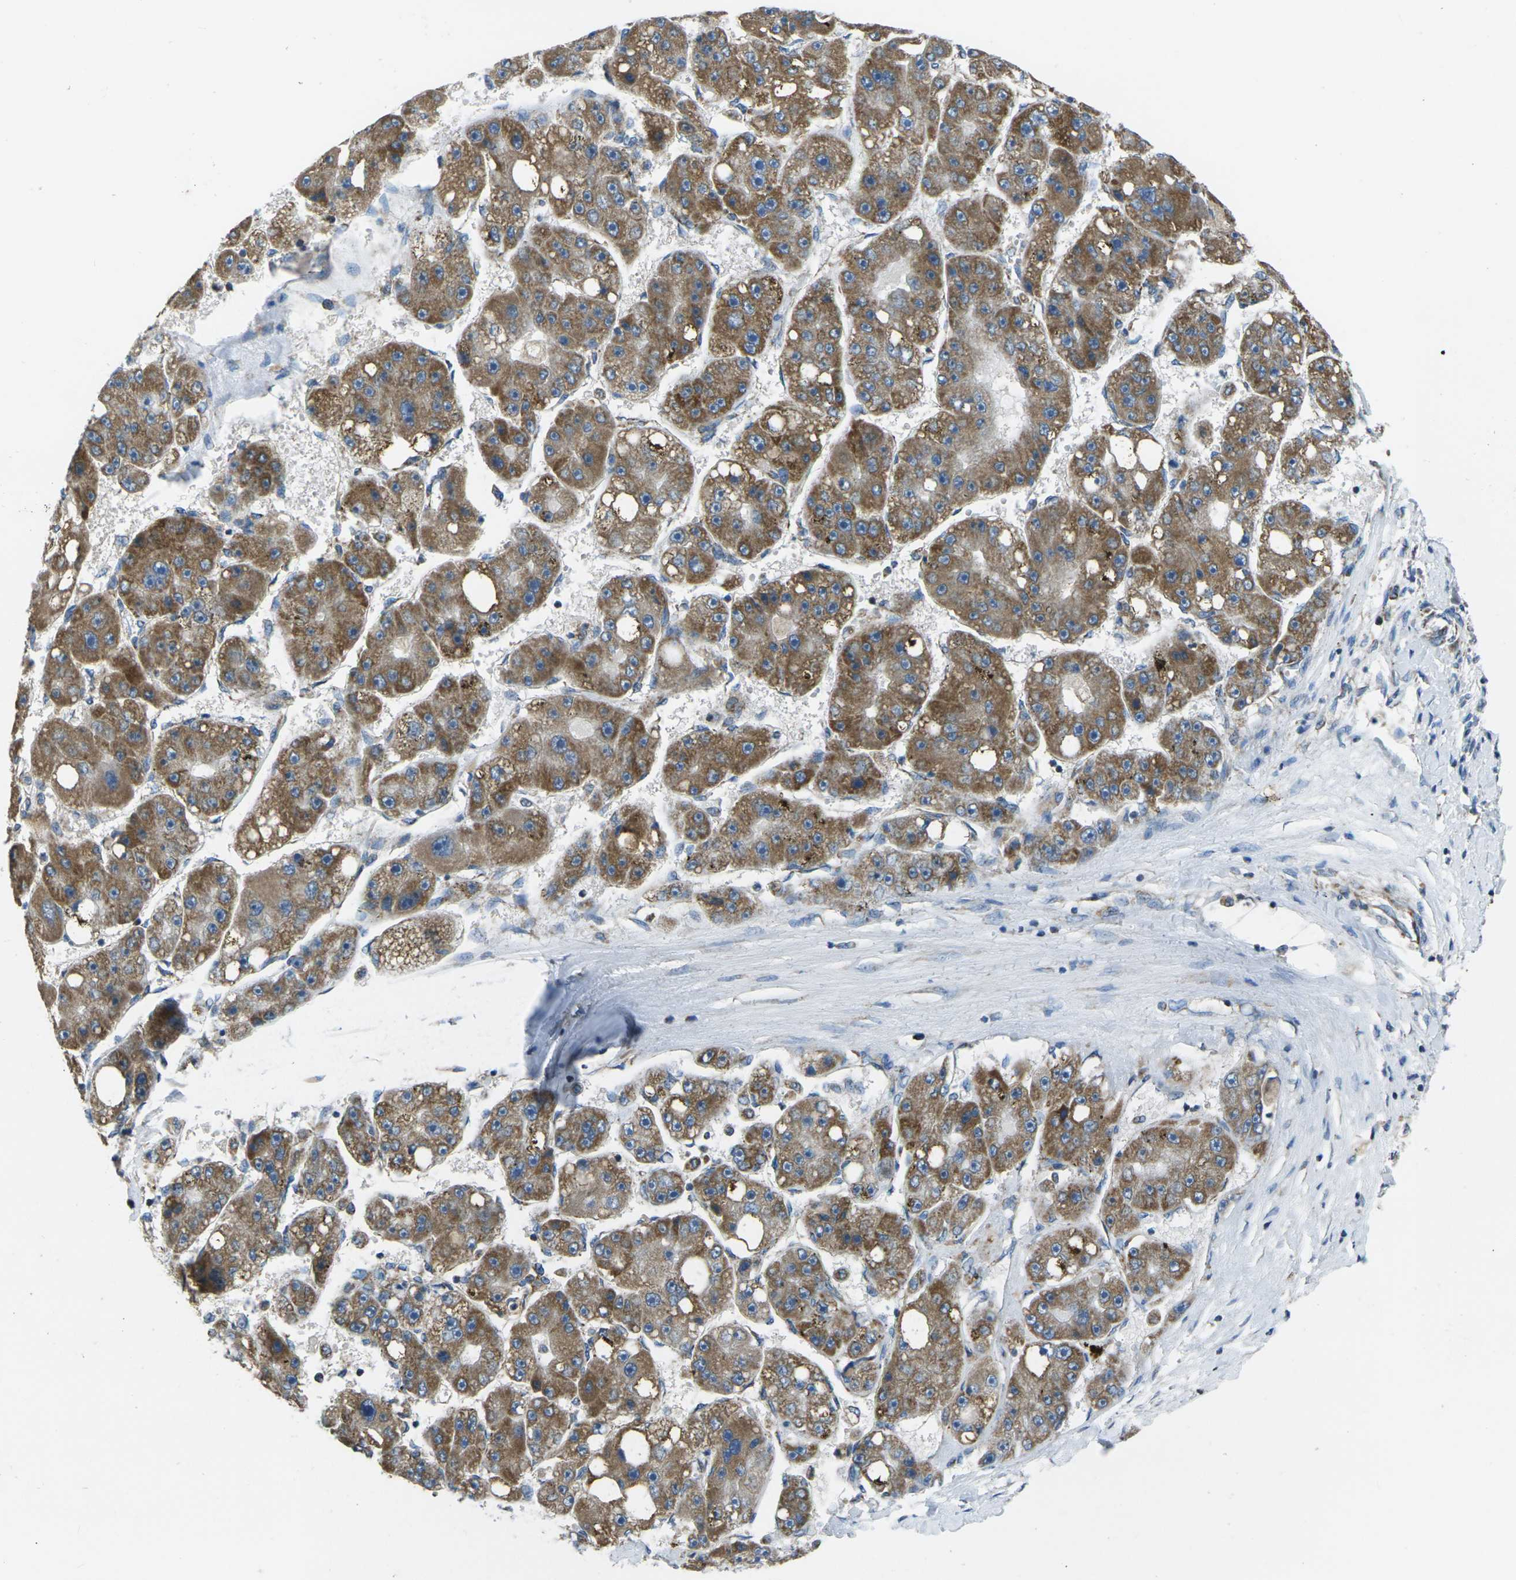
{"staining": {"intensity": "moderate", "quantity": ">75%", "location": "cytoplasmic/membranous"}, "tissue": "liver cancer", "cell_type": "Tumor cells", "image_type": "cancer", "snomed": [{"axis": "morphology", "description": "Carcinoma, Hepatocellular, NOS"}, {"axis": "topography", "description": "Liver"}], "caption": "Hepatocellular carcinoma (liver) stained with DAB (3,3'-diaminobenzidine) immunohistochemistry demonstrates medium levels of moderate cytoplasmic/membranous positivity in about >75% of tumor cells. (Brightfield microscopy of DAB IHC at high magnification).", "gene": "TMEM120B", "patient": {"sex": "female", "age": 61}}